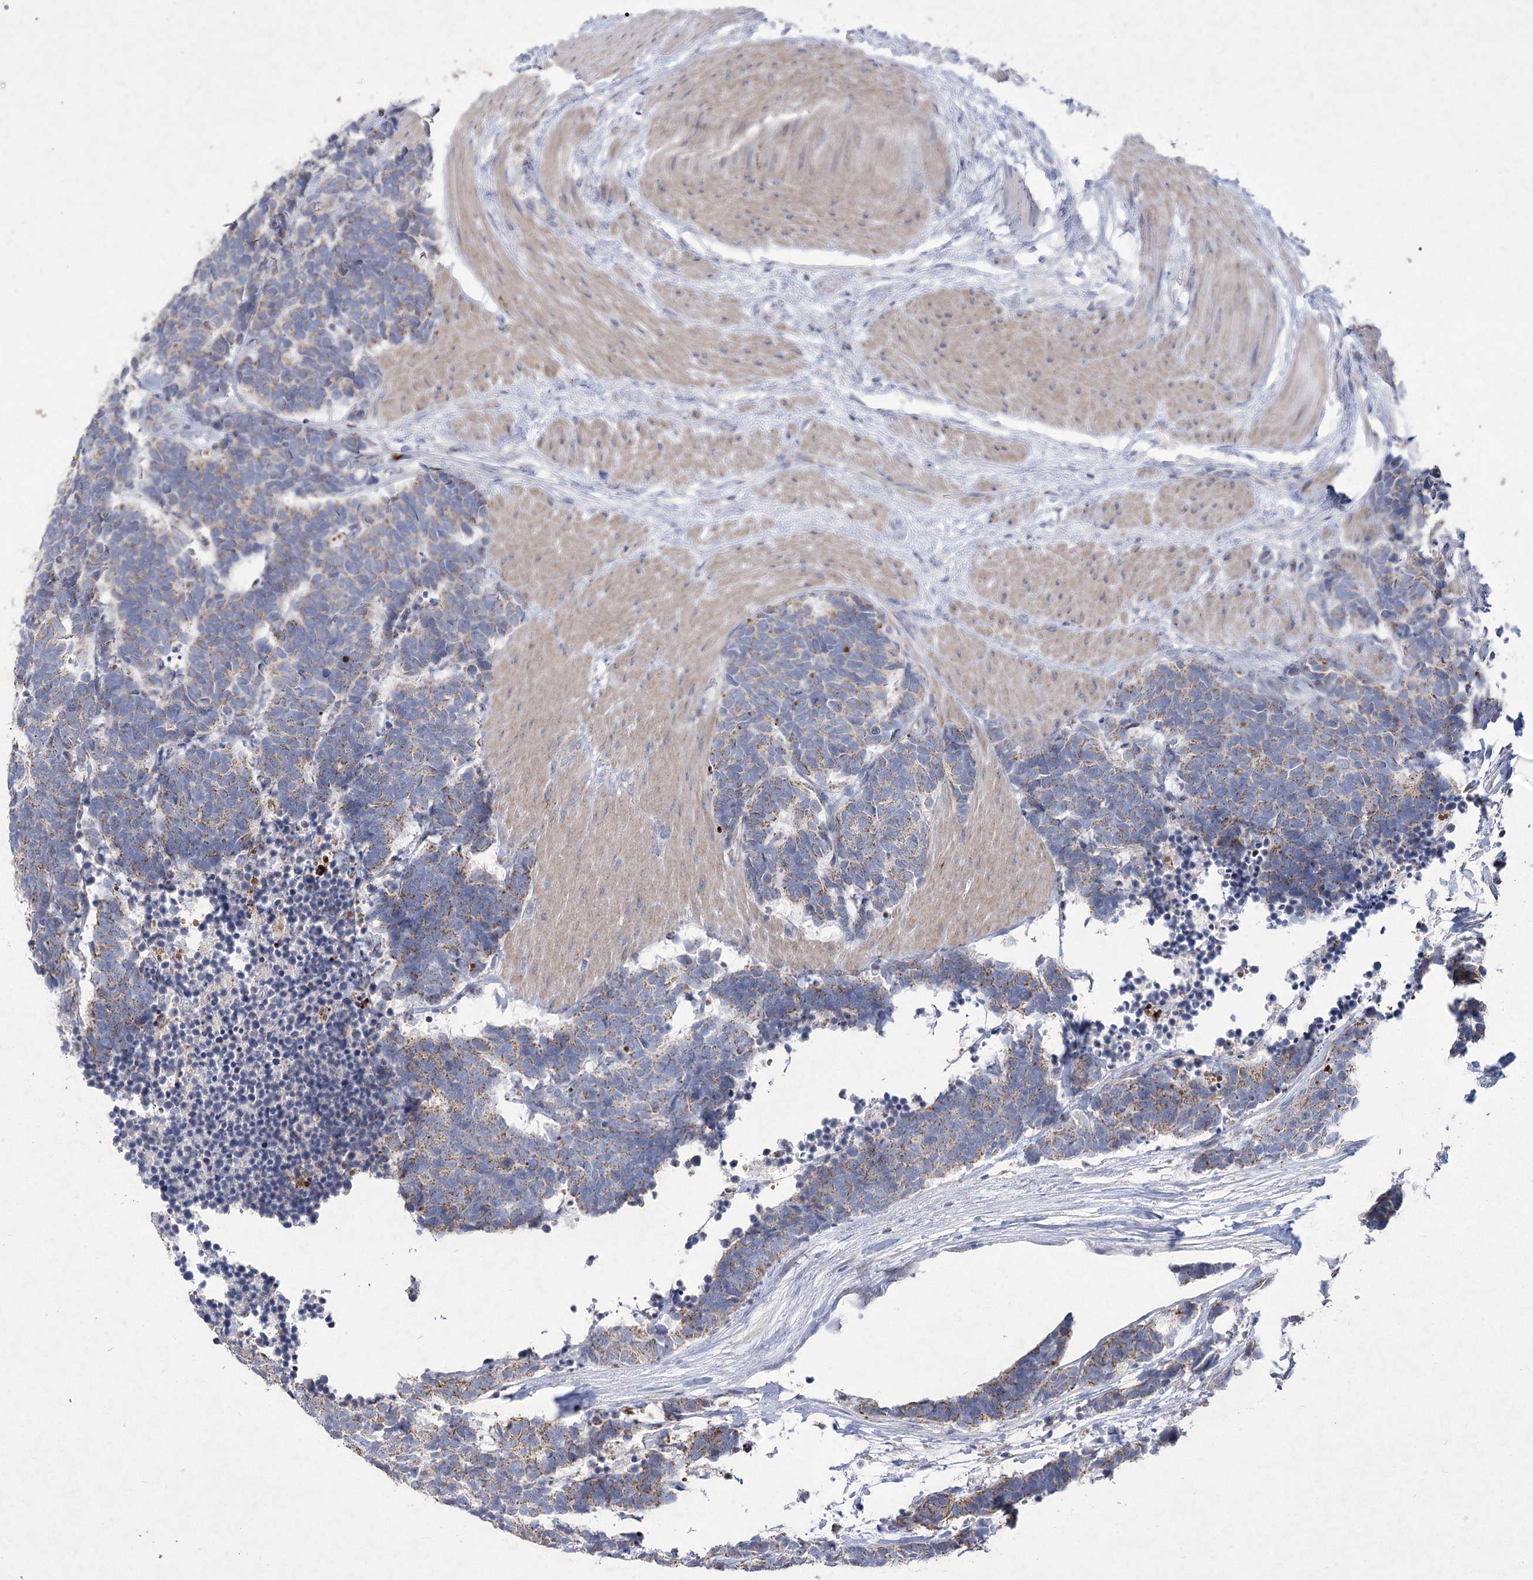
{"staining": {"intensity": "weak", "quantity": ">75%", "location": "cytoplasmic/membranous"}, "tissue": "carcinoid", "cell_type": "Tumor cells", "image_type": "cancer", "snomed": [{"axis": "morphology", "description": "Carcinoma, NOS"}, {"axis": "morphology", "description": "Carcinoid, malignant, NOS"}, {"axis": "topography", "description": "Urinary bladder"}], "caption": "About >75% of tumor cells in human carcinoid (malignant) exhibit weak cytoplasmic/membranous protein positivity as visualized by brown immunohistochemical staining.", "gene": "PDHB", "patient": {"sex": "male", "age": 57}}